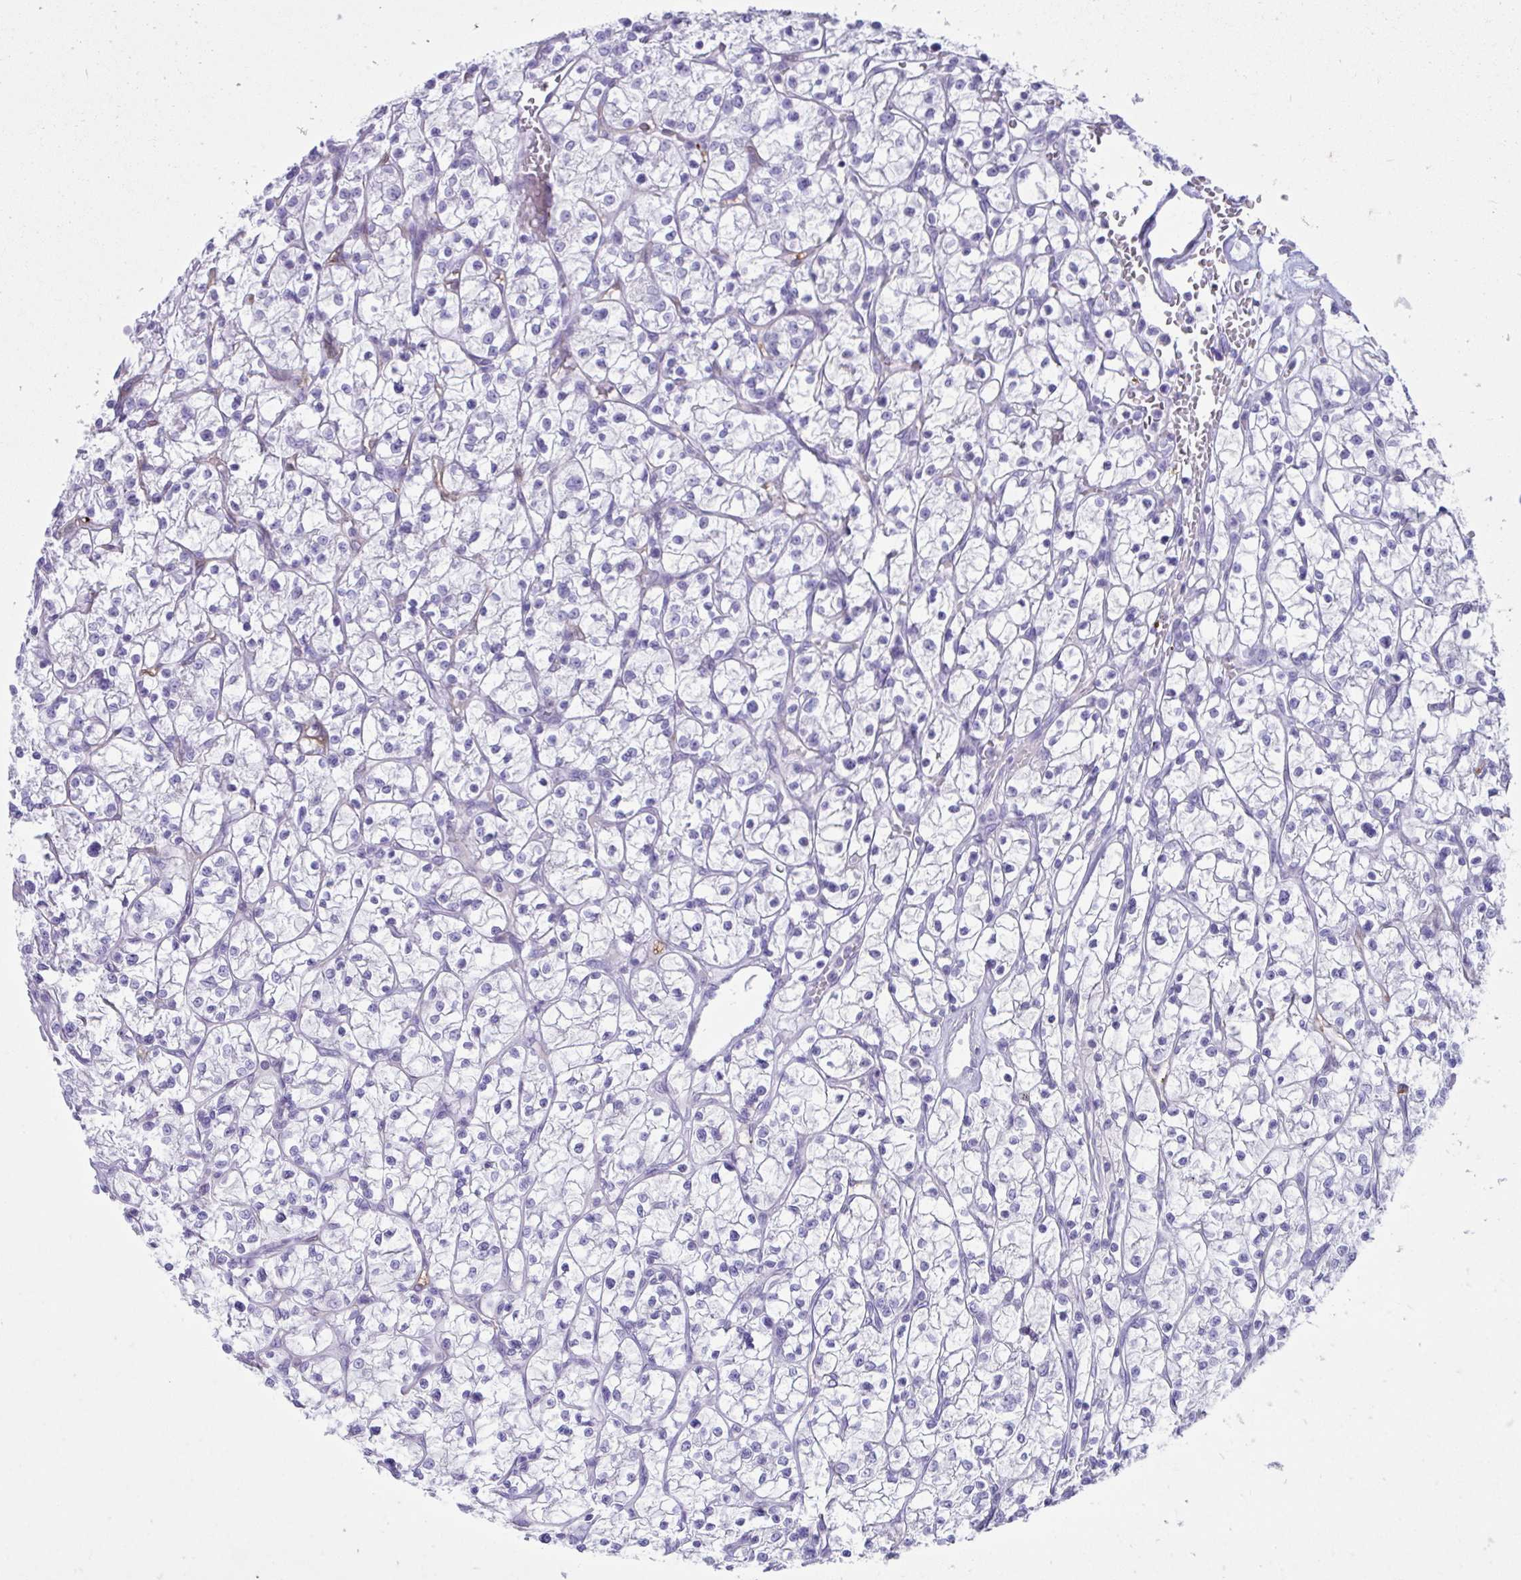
{"staining": {"intensity": "negative", "quantity": "none", "location": "none"}, "tissue": "renal cancer", "cell_type": "Tumor cells", "image_type": "cancer", "snomed": [{"axis": "morphology", "description": "Adenocarcinoma, NOS"}, {"axis": "topography", "description": "Kidney"}], "caption": "Adenocarcinoma (renal) was stained to show a protein in brown. There is no significant staining in tumor cells.", "gene": "PSCA", "patient": {"sex": "female", "age": 64}}